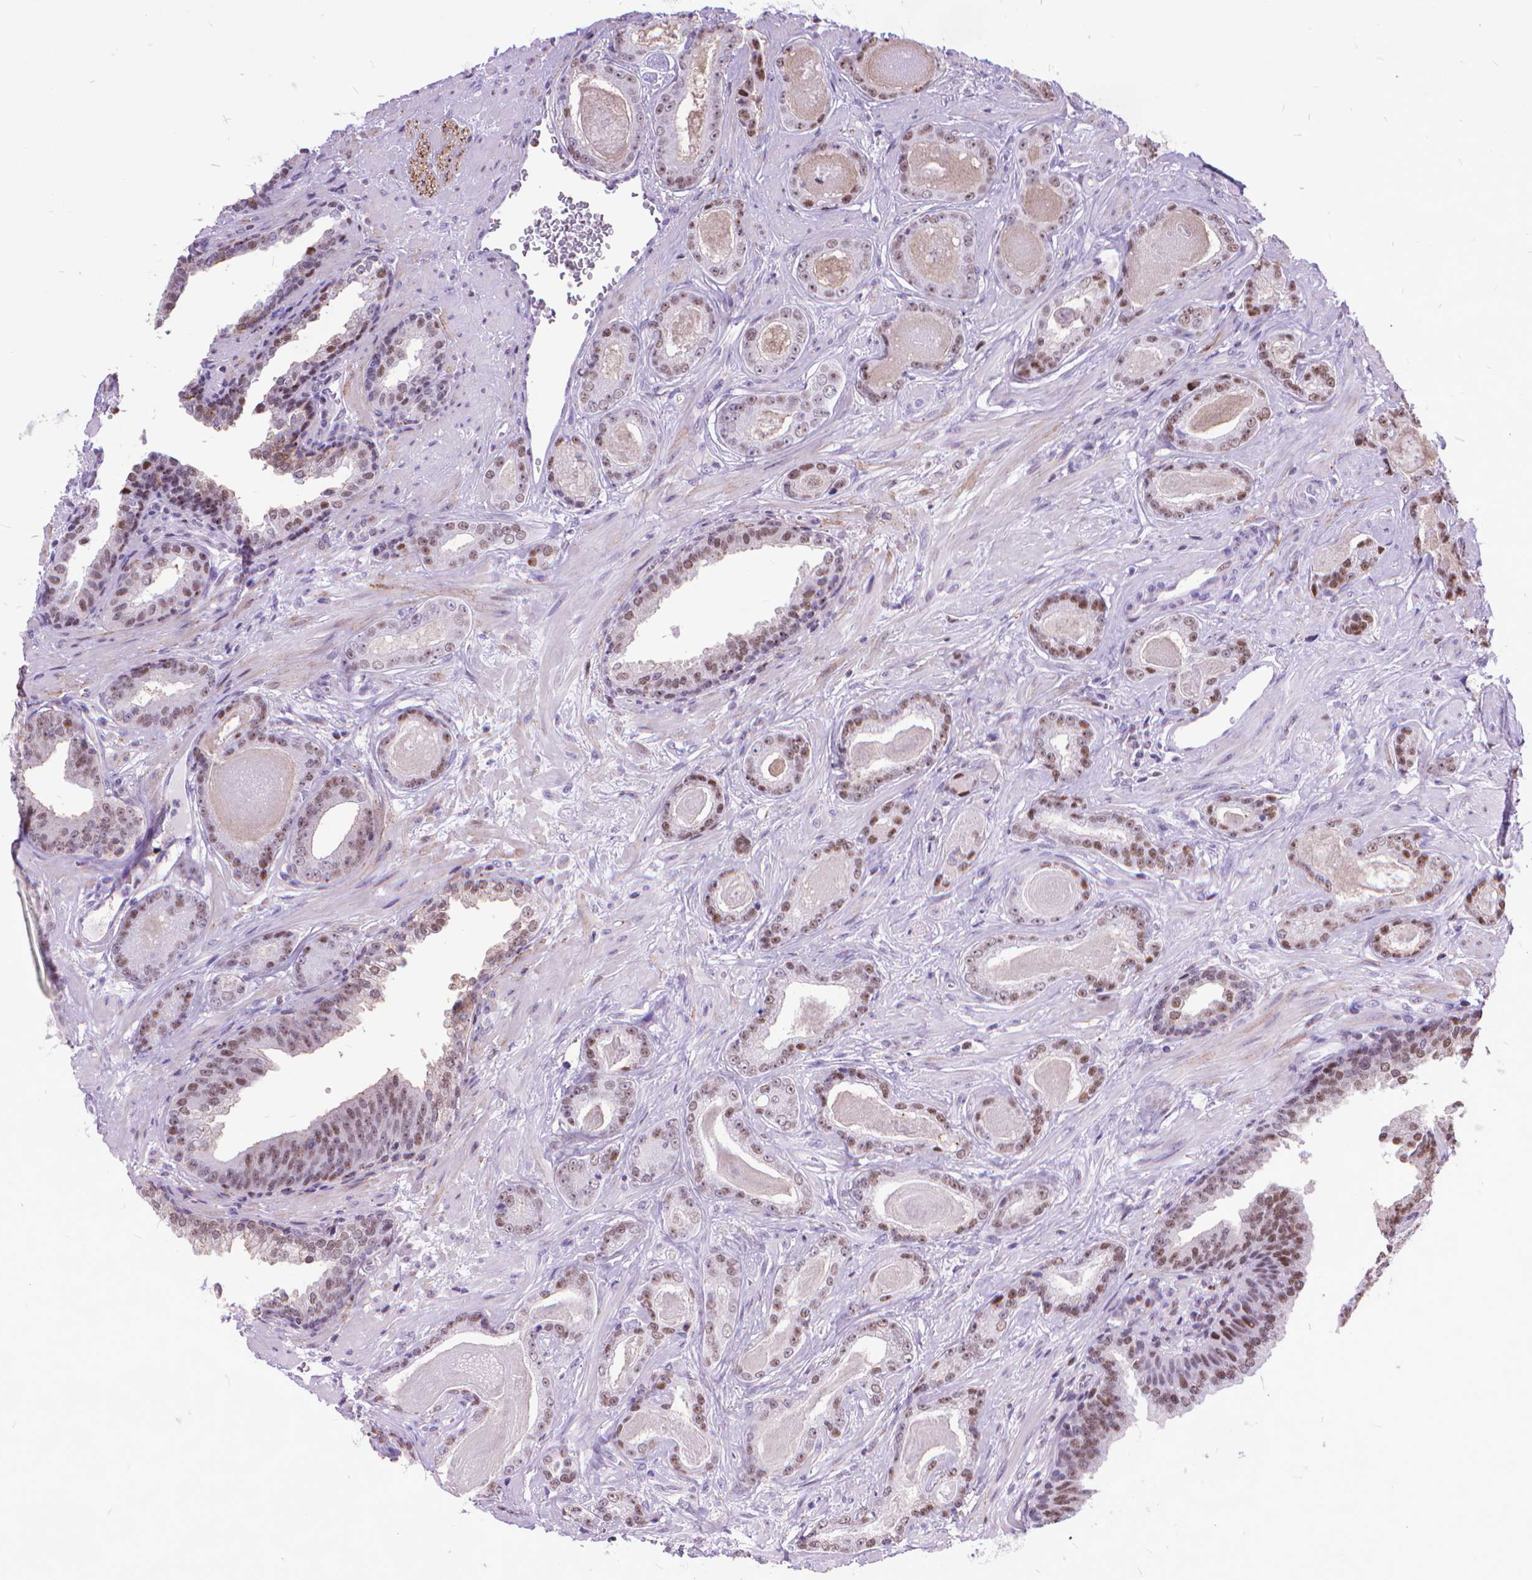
{"staining": {"intensity": "weak", "quantity": ">75%", "location": "nuclear"}, "tissue": "prostate cancer", "cell_type": "Tumor cells", "image_type": "cancer", "snomed": [{"axis": "morphology", "description": "Adenocarcinoma, Low grade"}, {"axis": "topography", "description": "Prostate"}], "caption": "A brown stain labels weak nuclear positivity of a protein in prostate cancer tumor cells.", "gene": "POLE4", "patient": {"sex": "male", "age": 61}}